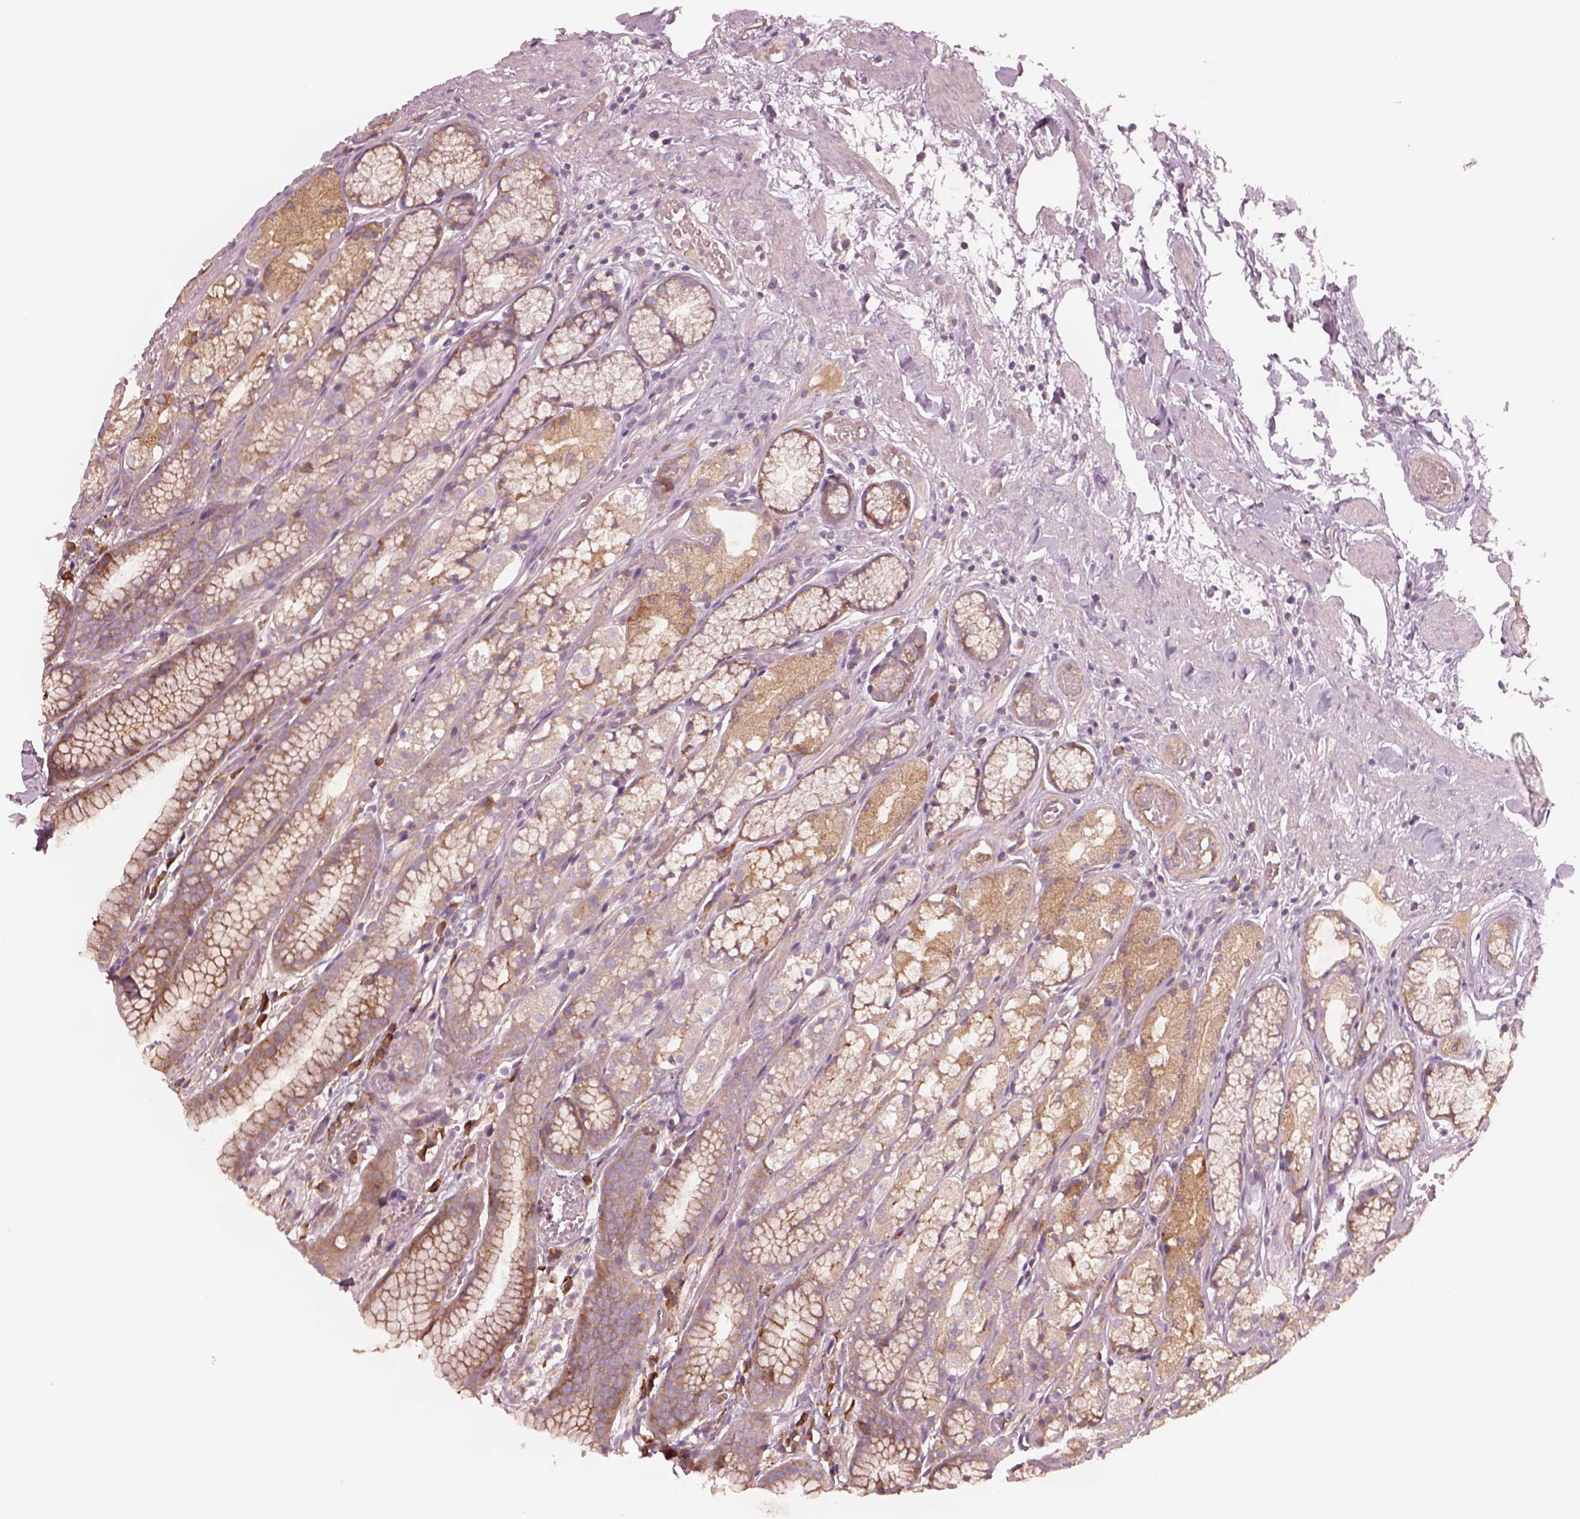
{"staining": {"intensity": "moderate", "quantity": "<25%", "location": "cytoplasmic/membranous"}, "tissue": "stomach", "cell_type": "Glandular cells", "image_type": "normal", "snomed": [{"axis": "morphology", "description": "Normal tissue, NOS"}, {"axis": "topography", "description": "Stomach"}], "caption": "Brown immunohistochemical staining in normal human stomach shows moderate cytoplasmic/membranous positivity in about <25% of glandular cells. (brown staining indicates protein expression, while blue staining denotes nuclei).", "gene": "ASCC2", "patient": {"sex": "male", "age": 70}}